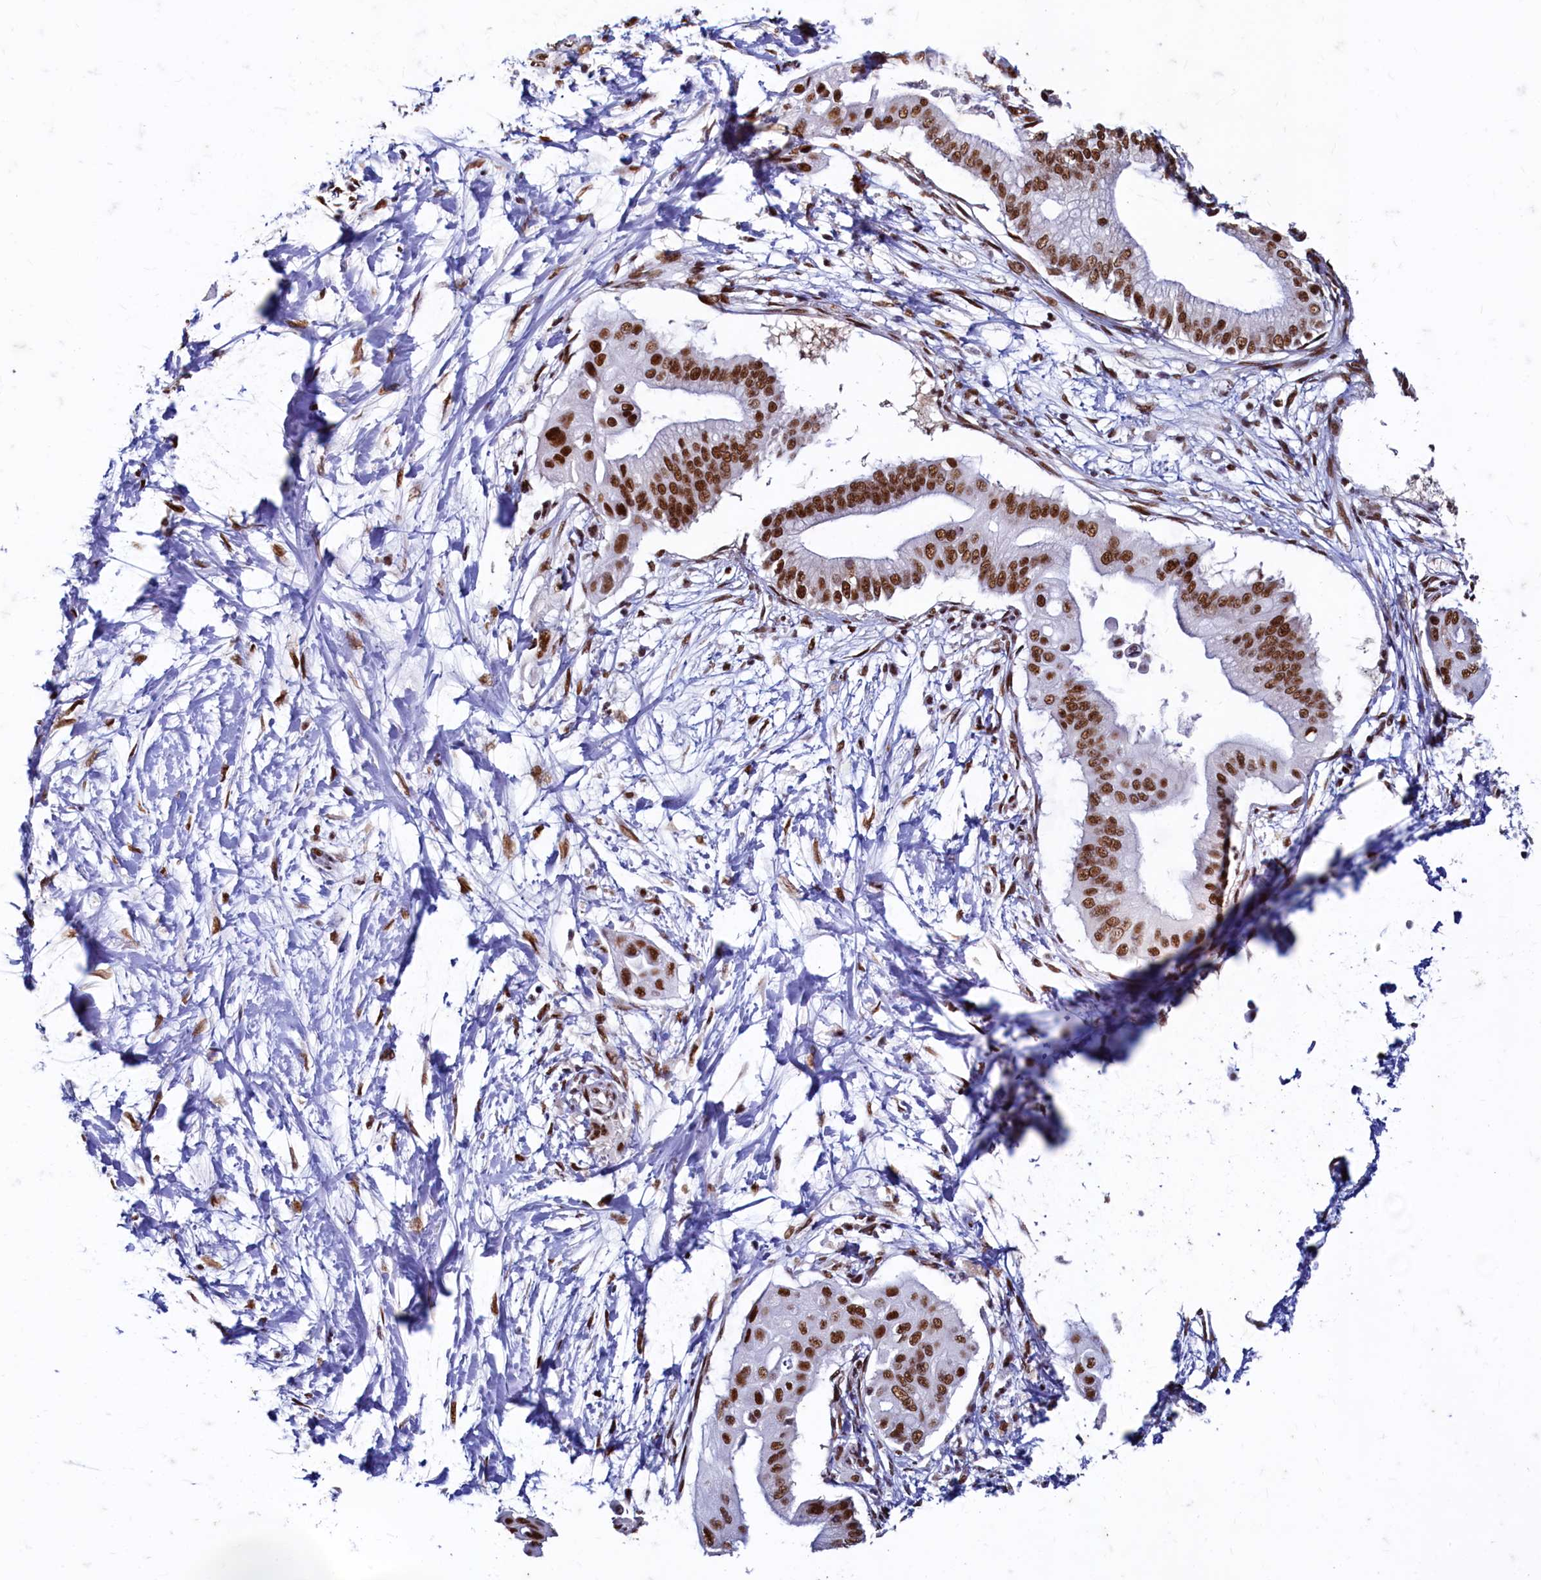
{"staining": {"intensity": "strong", "quantity": ">75%", "location": "nuclear"}, "tissue": "pancreatic cancer", "cell_type": "Tumor cells", "image_type": "cancer", "snomed": [{"axis": "morphology", "description": "Adenocarcinoma, NOS"}, {"axis": "topography", "description": "Pancreas"}], "caption": "Pancreatic adenocarcinoma stained for a protein exhibits strong nuclear positivity in tumor cells.", "gene": "CPSF7", "patient": {"sex": "male", "age": 68}}